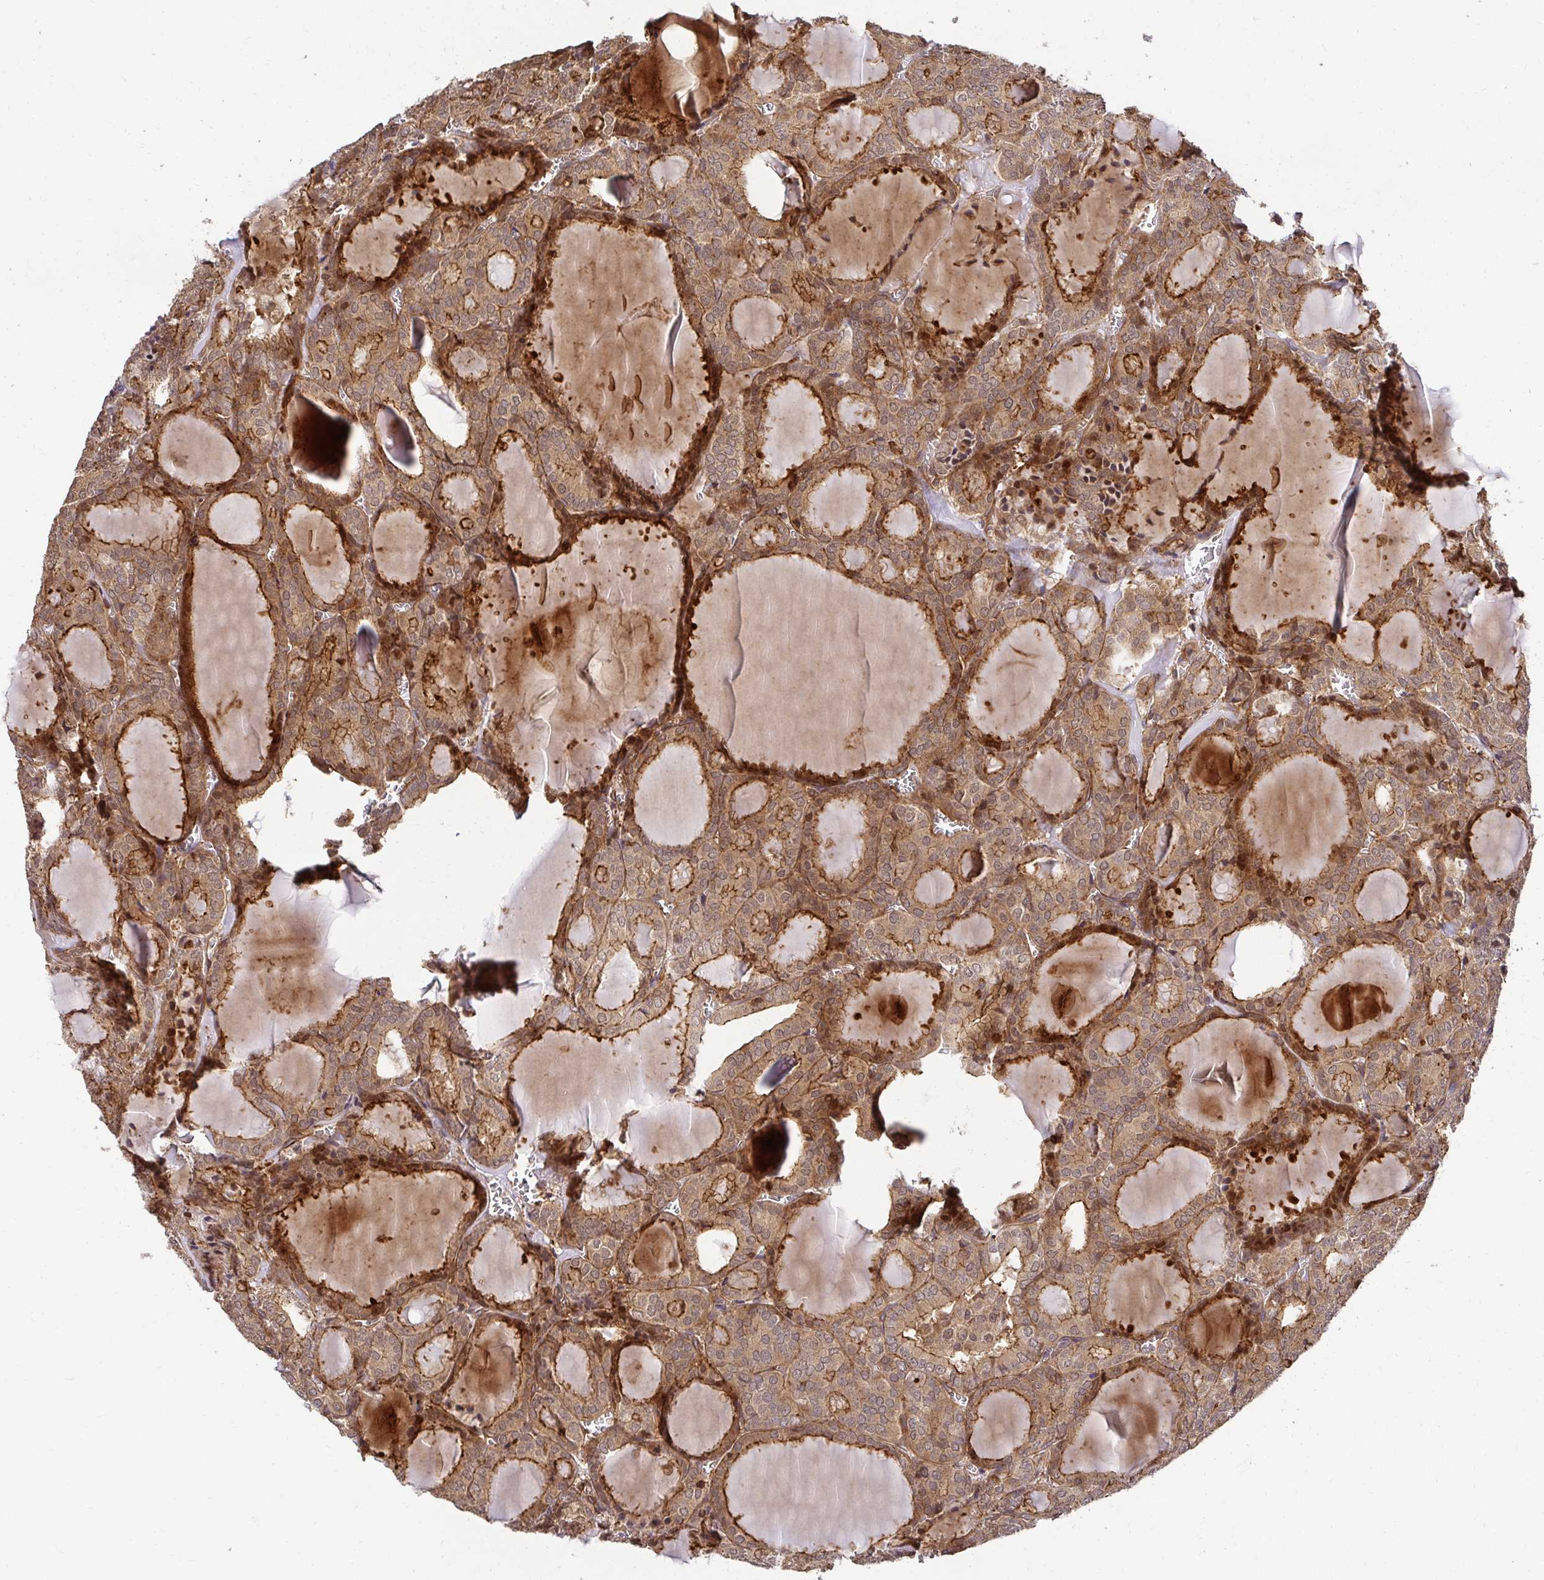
{"staining": {"intensity": "moderate", "quantity": "25%-75%", "location": "cytoplasmic/membranous"}, "tissue": "thyroid cancer", "cell_type": "Tumor cells", "image_type": "cancer", "snomed": [{"axis": "morphology", "description": "Follicular adenoma carcinoma, NOS"}, {"axis": "topography", "description": "Thyroid gland"}], "caption": "An immunohistochemistry micrograph of neoplastic tissue is shown. Protein staining in brown shows moderate cytoplasmic/membranous positivity in thyroid follicular adenoma carcinoma within tumor cells.", "gene": "PSMA4", "patient": {"sex": "male", "age": 74}}